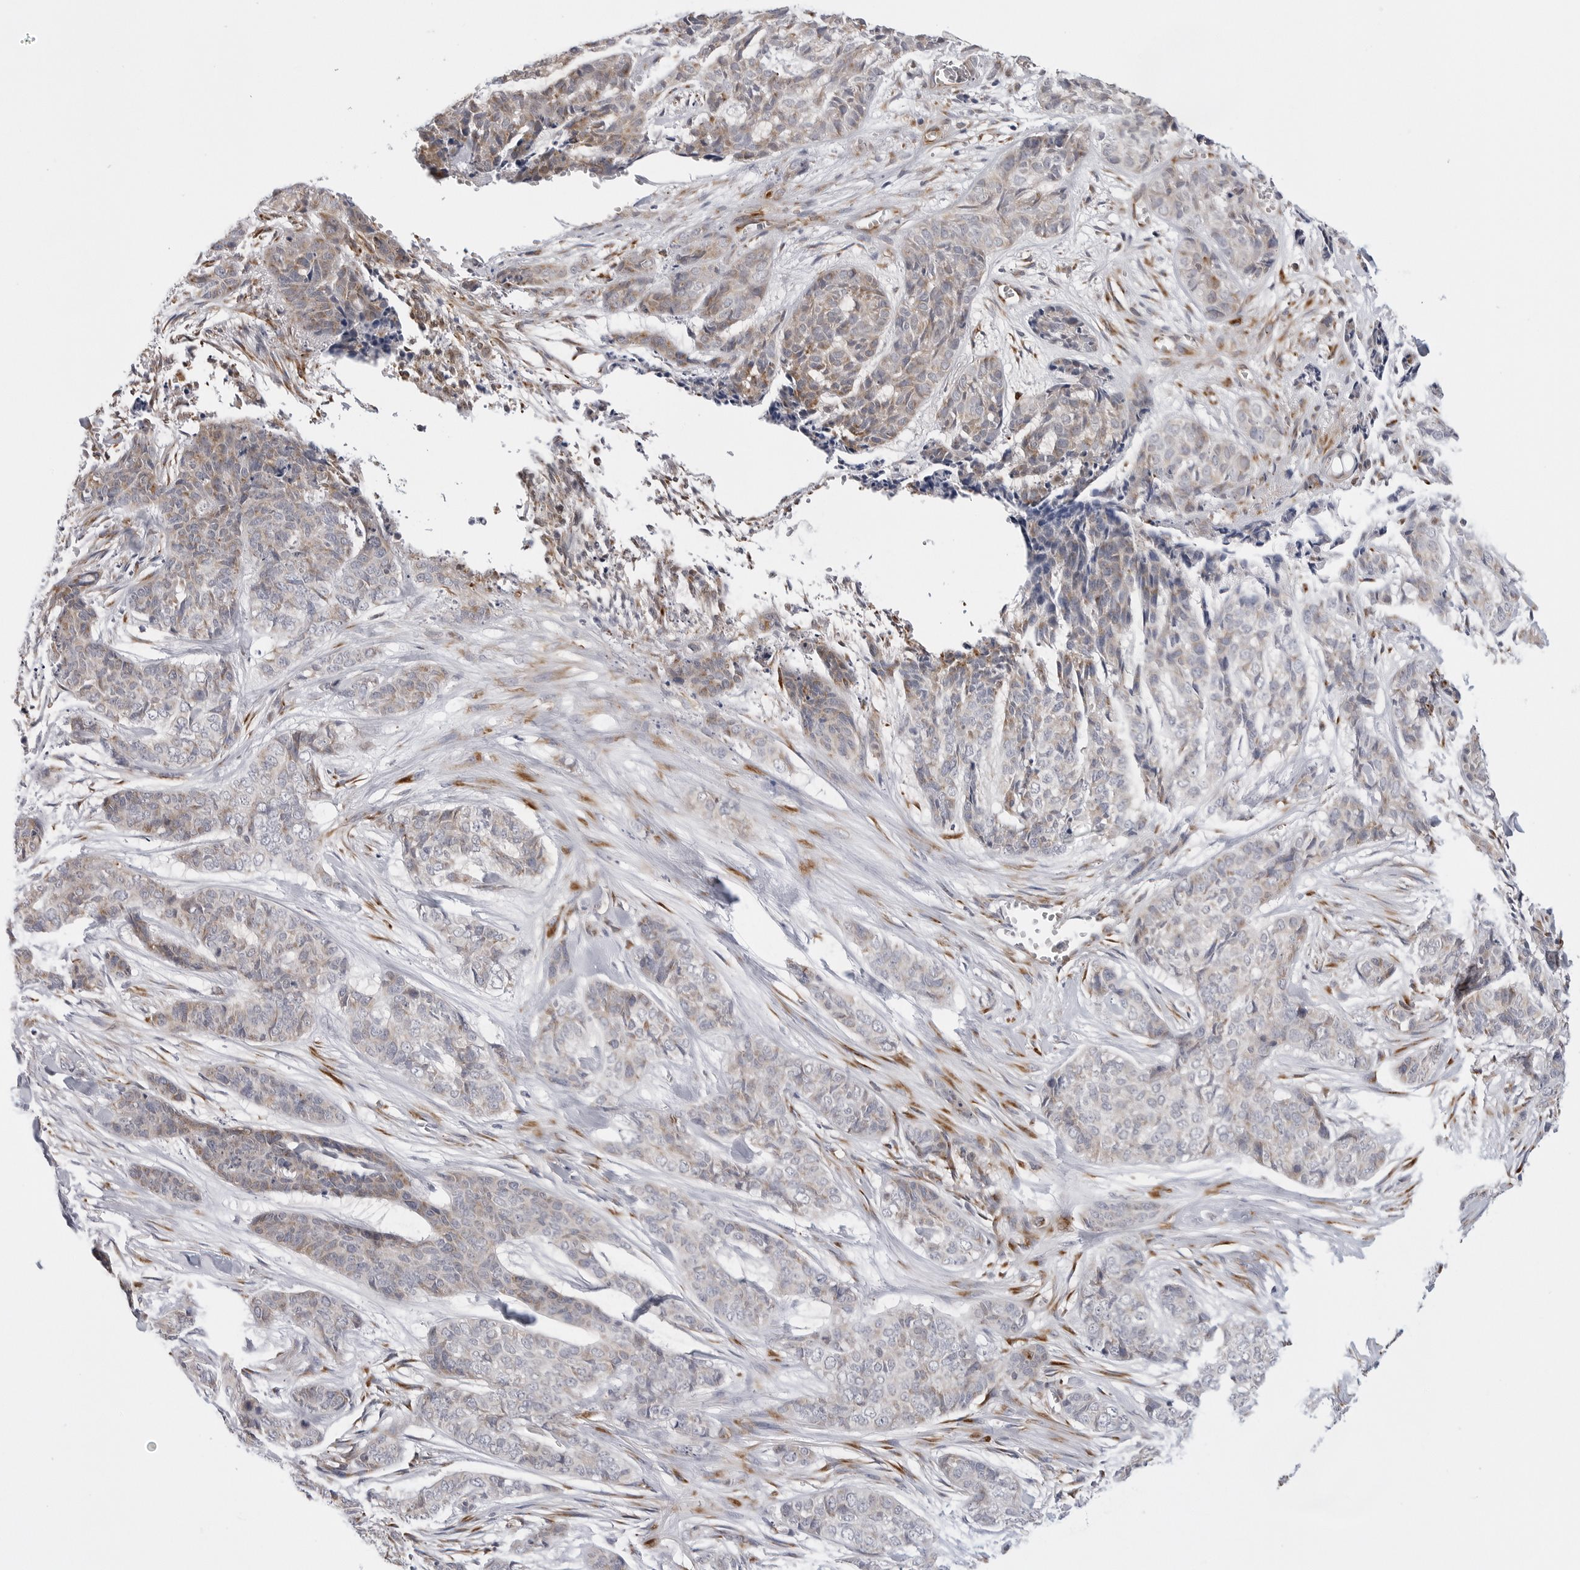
{"staining": {"intensity": "weak", "quantity": "<25%", "location": "cytoplasmic/membranous"}, "tissue": "skin cancer", "cell_type": "Tumor cells", "image_type": "cancer", "snomed": [{"axis": "morphology", "description": "Basal cell carcinoma"}, {"axis": "topography", "description": "Skin"}], "caption": "The immunohistochemistry (IHC) photomicrograph has no significant expression in tumor cells of skin cancer tissue.", "gene": "RPN1", "patient": {"sex": "female", "age": 64}}